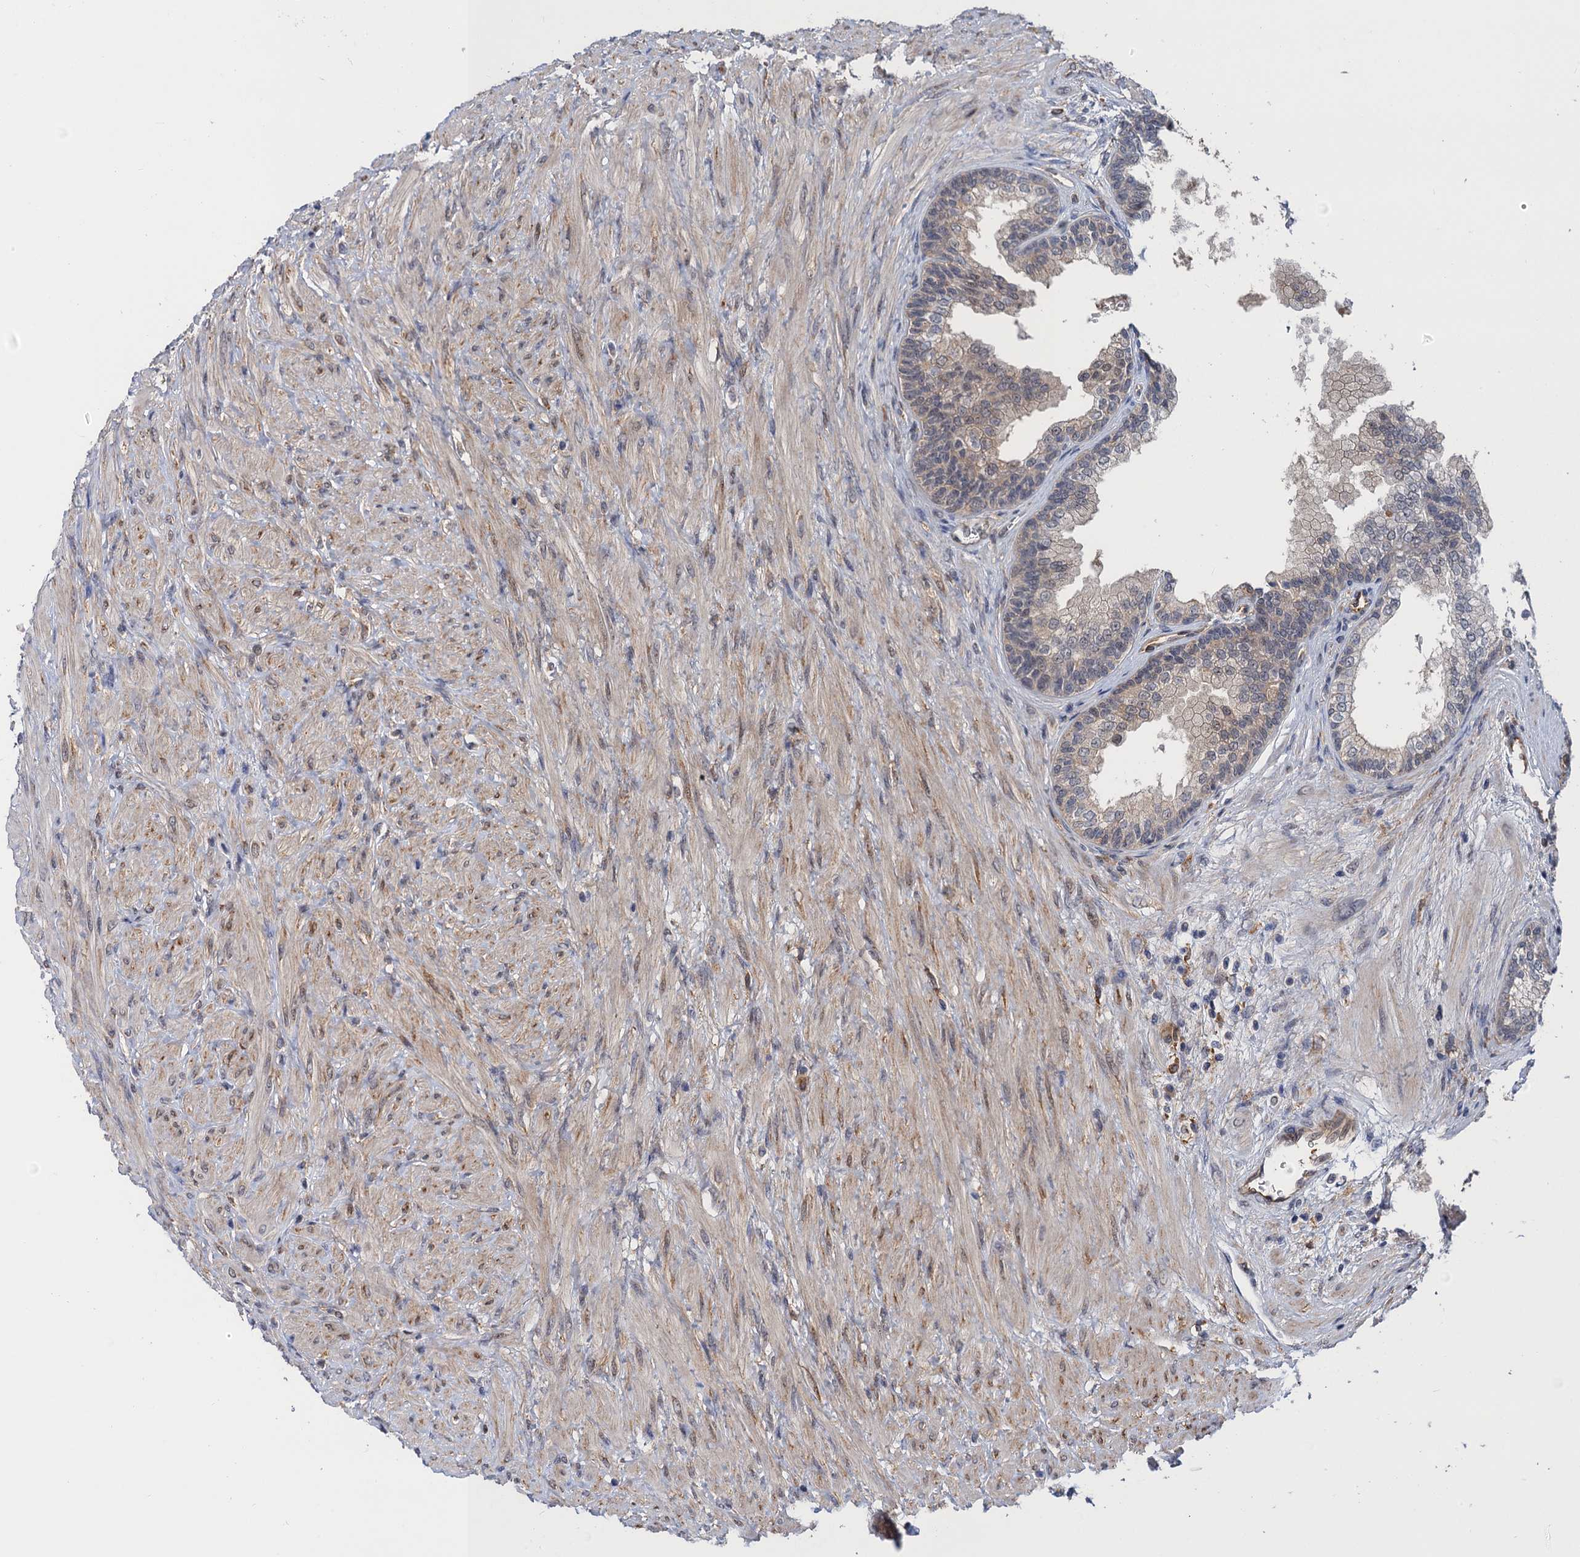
{"staining": {"intensity": "weak", "quantity": "<25%", "location": "cytoplasmic/membranous"}, "tissue": "prostate", "cell_type": "Glandular cells", "image_type": "normal", "snomed": [{"axis": "morphology", "description": "Normal tissue, NOS"}, {"axis": "topography", "description": "Prostate"}], "caption": "This photomicrograph is of normal prostate stained with immunohistochemistry to label a protein in brown with the nuclei are counter-stained blue. There is no staining in glandular cells.", "gene": "NEK8", "patient": {"sex": "male", "age": 76}}